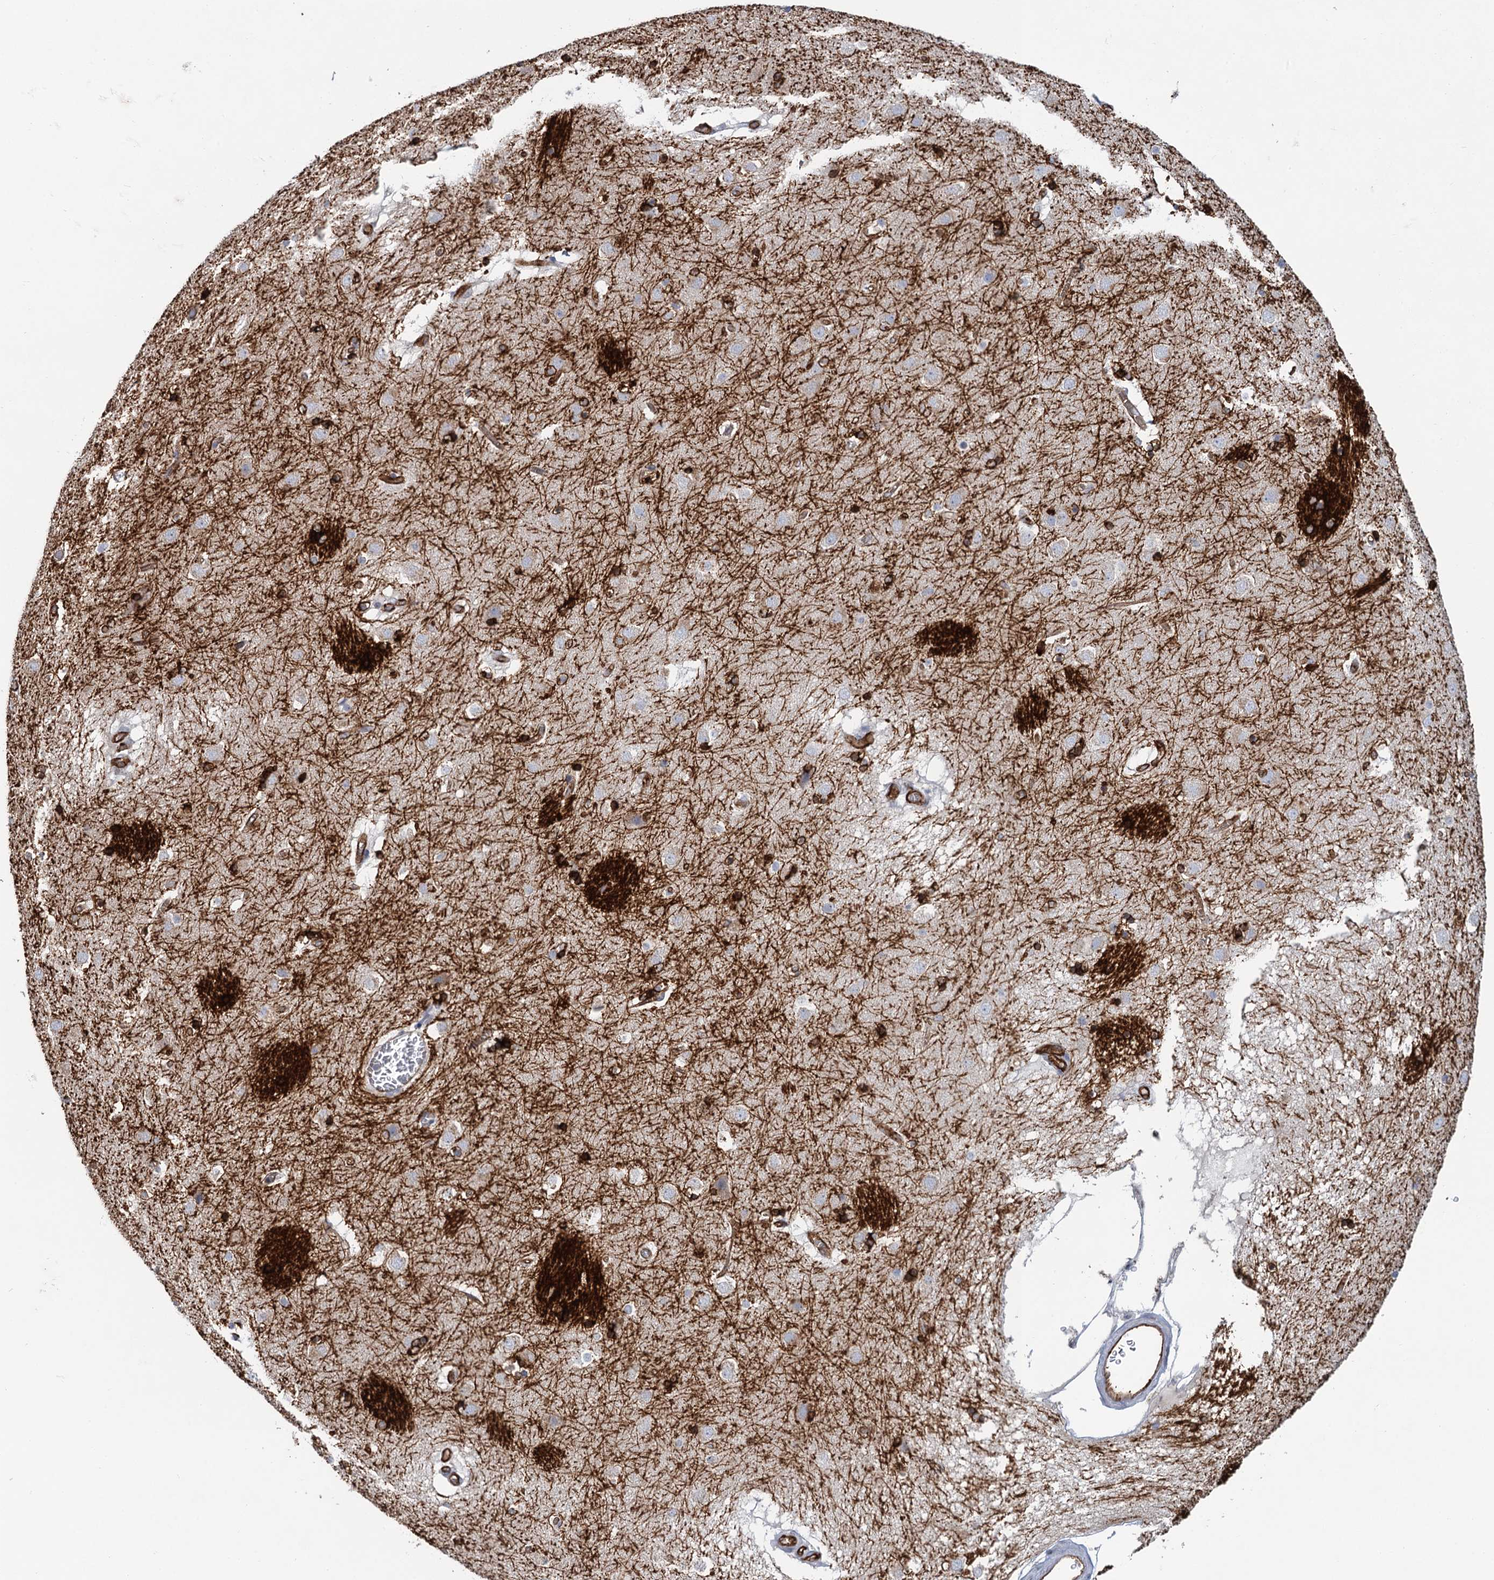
{"staining": {"intensity": "strong", "quantity": "<25%", "location": "cytoplasmic/membranous"}, "tissue": "caudate", "cell_type": "Glial cells", "image_type": "normal", "snomed": [{"axis": "morphology", "description": "Normal tissue, NOS"}, {"axis": "topography", "description": "Lateral ventricle wall"}], "caption": "High-power microscopy captured an IHC histopathology image of normal caudate, revealing strong cytoplasmic/membranous staining in approximately <25% of glial cells. (Brightfield microscopy of DAB IHC at high magnification).", "gene": "PLLP", "patient": {"sex": "male", "age": 70}}